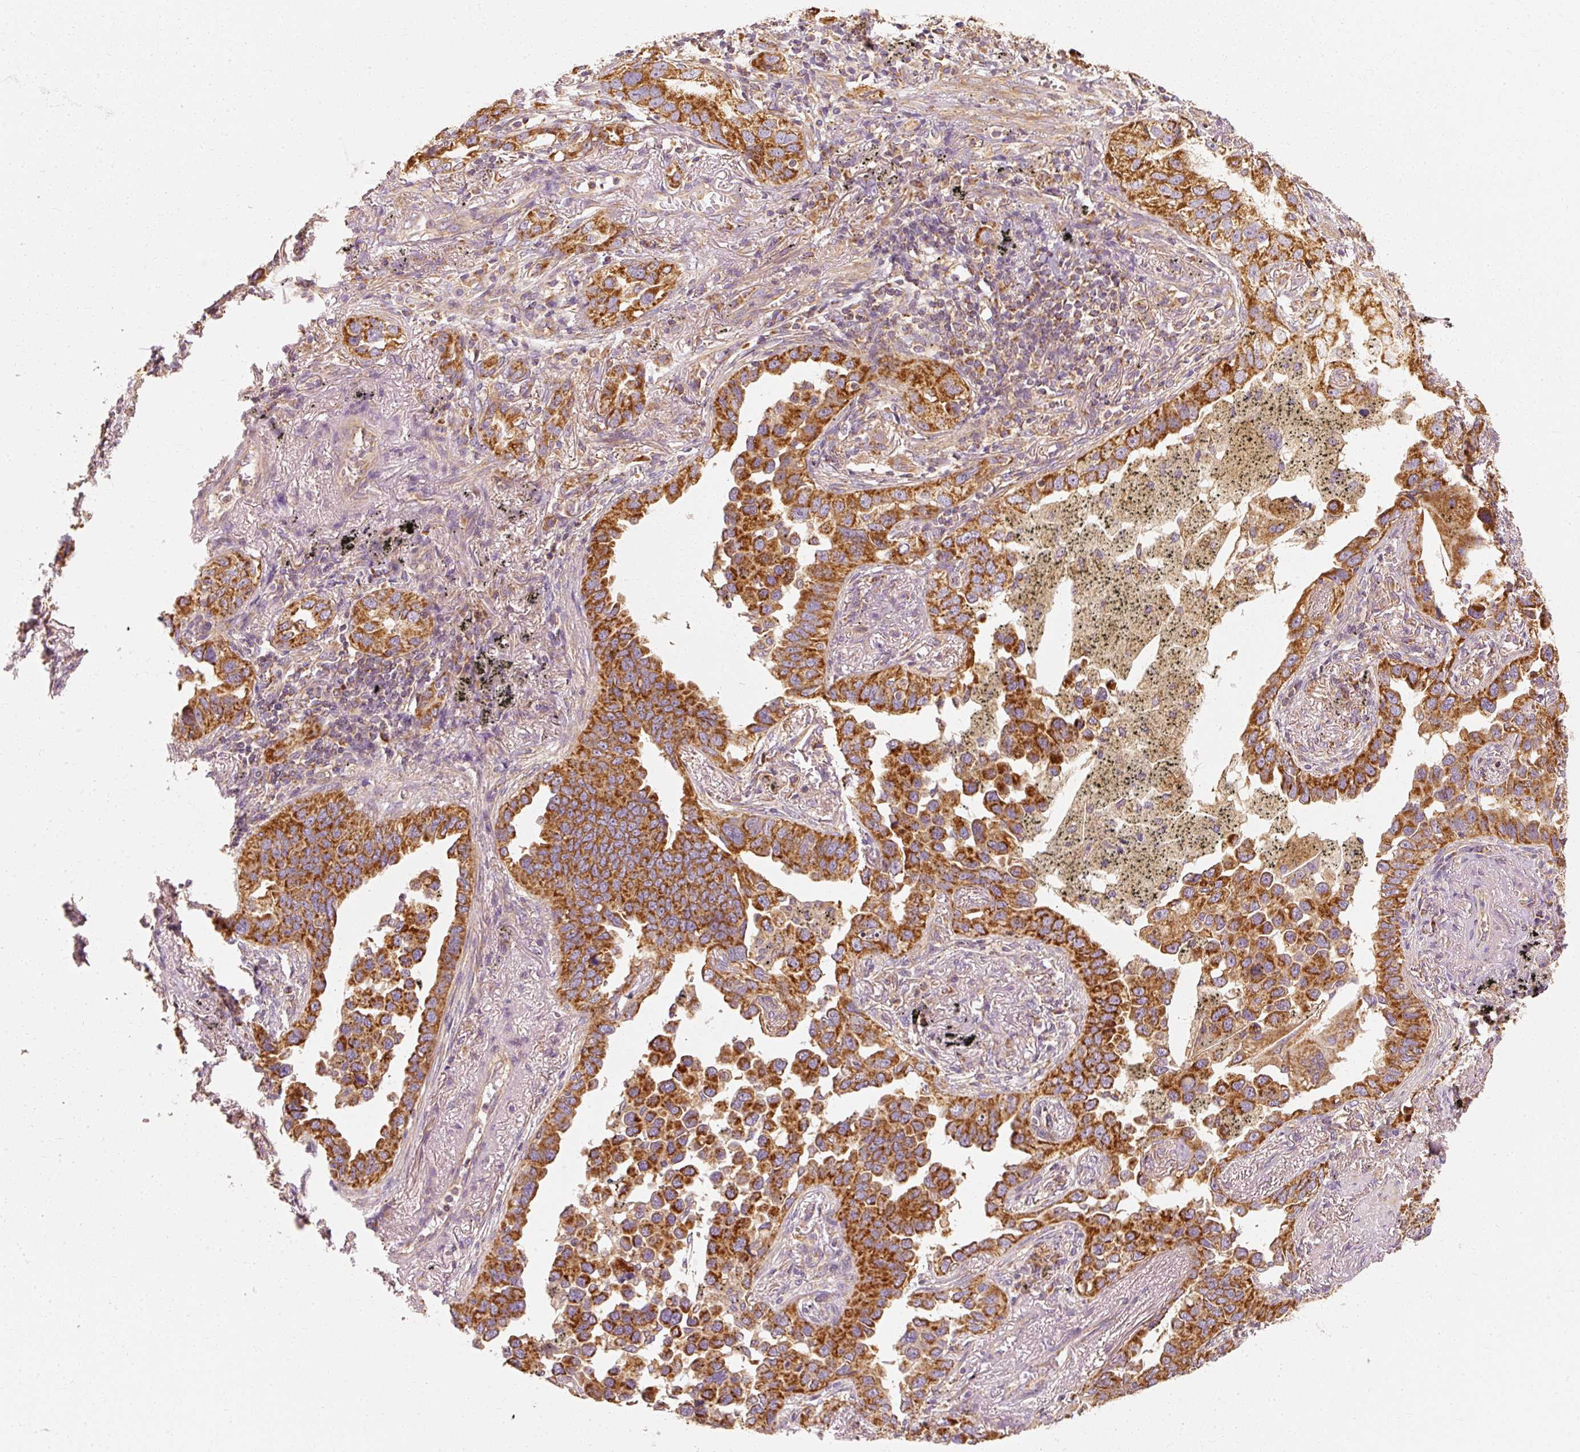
{"staining": {"intensity": "strong", "quantity": ">75%", "location": "cytoplasmic/membranous"}, "tissue": "lung cancer", "cell_type": "Tumor cells", "image_type": "cancer", "snomed": [{"axis": "morphology", "description": "Adenocarcinoma, NOS"}, {"axis": "topography", "description": "Lung"}], "caption": "Immunohistochemical staining of human lung adenocarcinoma exhibits strong cytoplasmic/membranous protein staining in approximately >75% of tumor cells. Nuclei are stained in blue.", "gene": "TOMM40", "patient": {"sex": "male", "age": 67}}